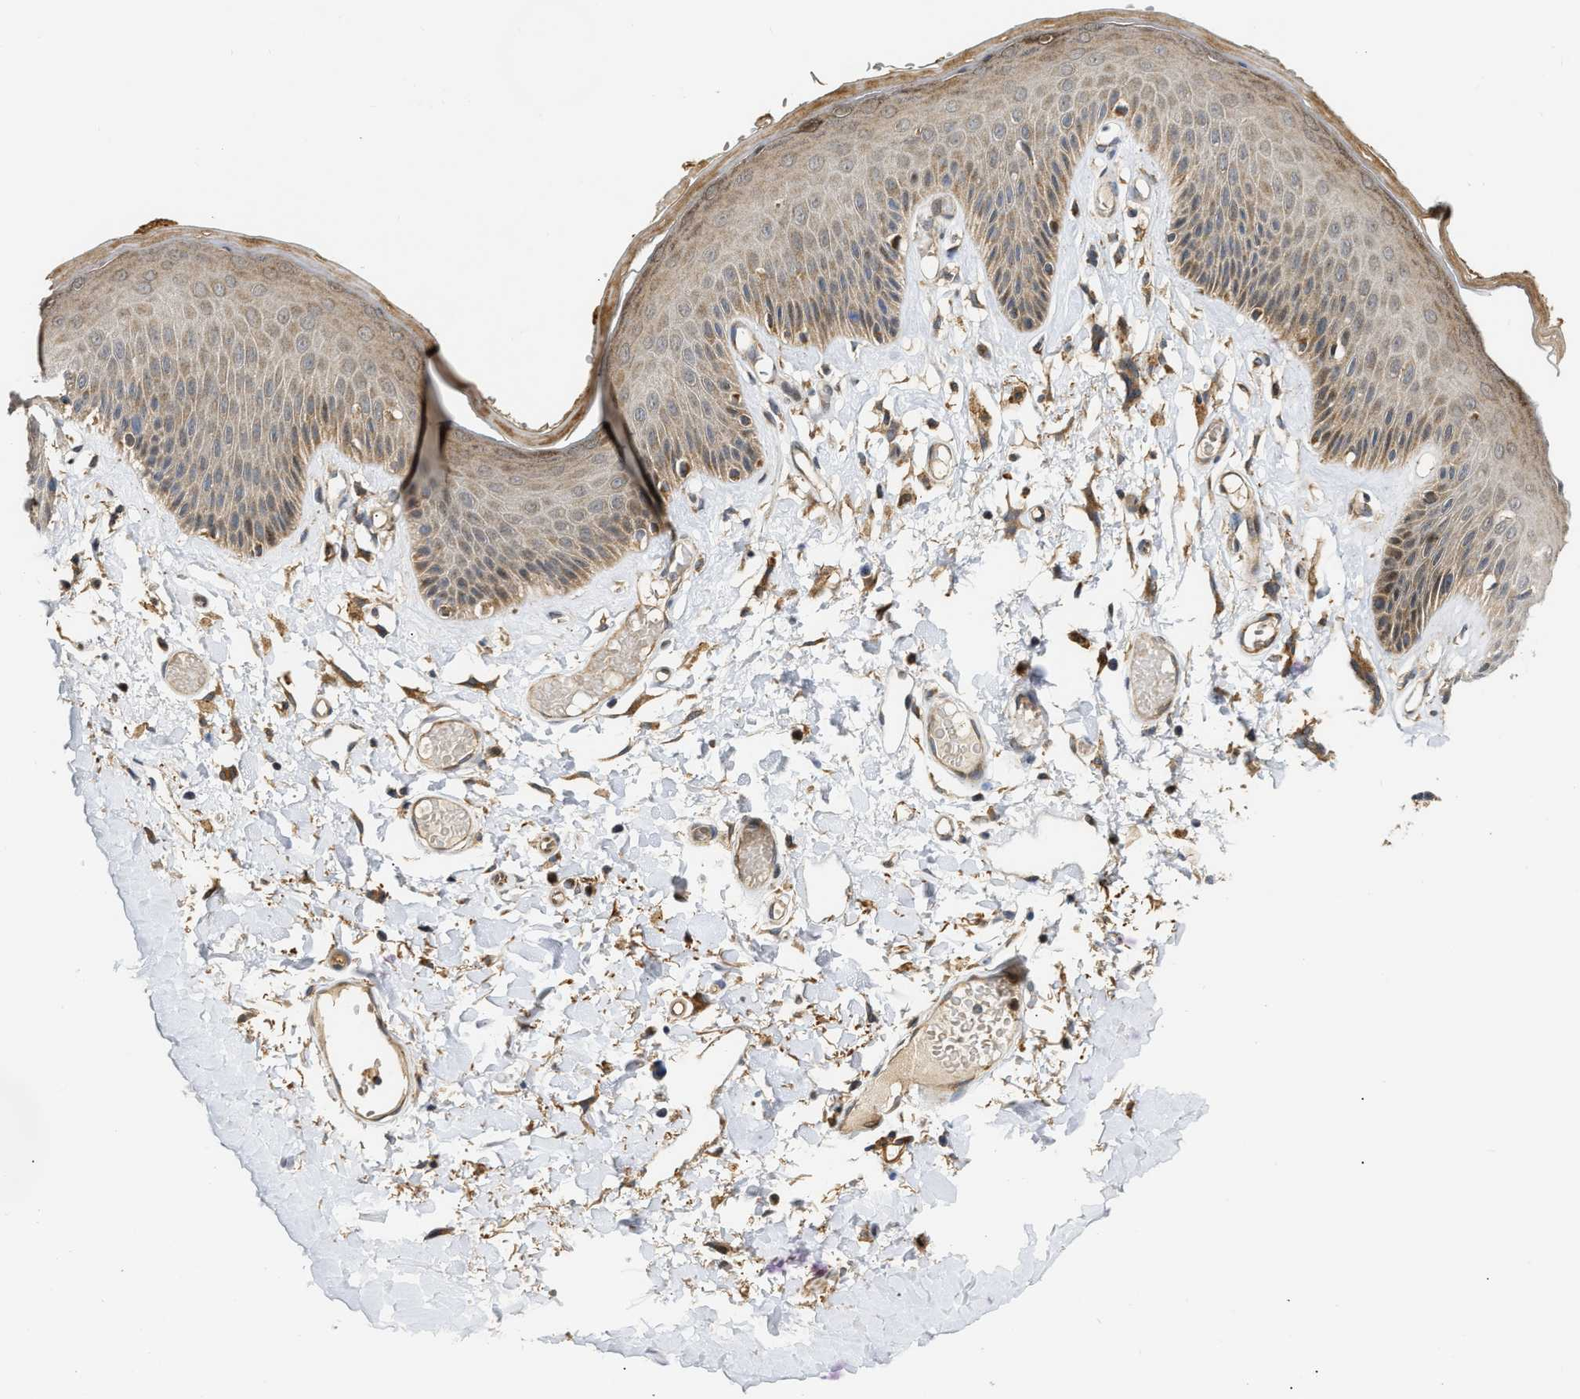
{"staining": {"intensity": "weak", "quantity": "25%-75%", "location": "cytoplasmic/membranous"}, "tissue": "skin", "cell_type": "Epidermal cells", "image_type": "normal", "snomed": [{"axis": "morphology", "description": "Normal tissue, NOS"}, {"axis": "topography", "description": "Vulva"}], "caption": "Normal skin exhibits weak cytoplasmic/membranous positivity in approximately 25%-75% of epidermal cells Using DAB (brown) and hematoxylin (blue) stains, captured at high magnification using brightfield microscopy..", "gene": "EXTL2", "patient": {"sex": "female", "age": 73}}